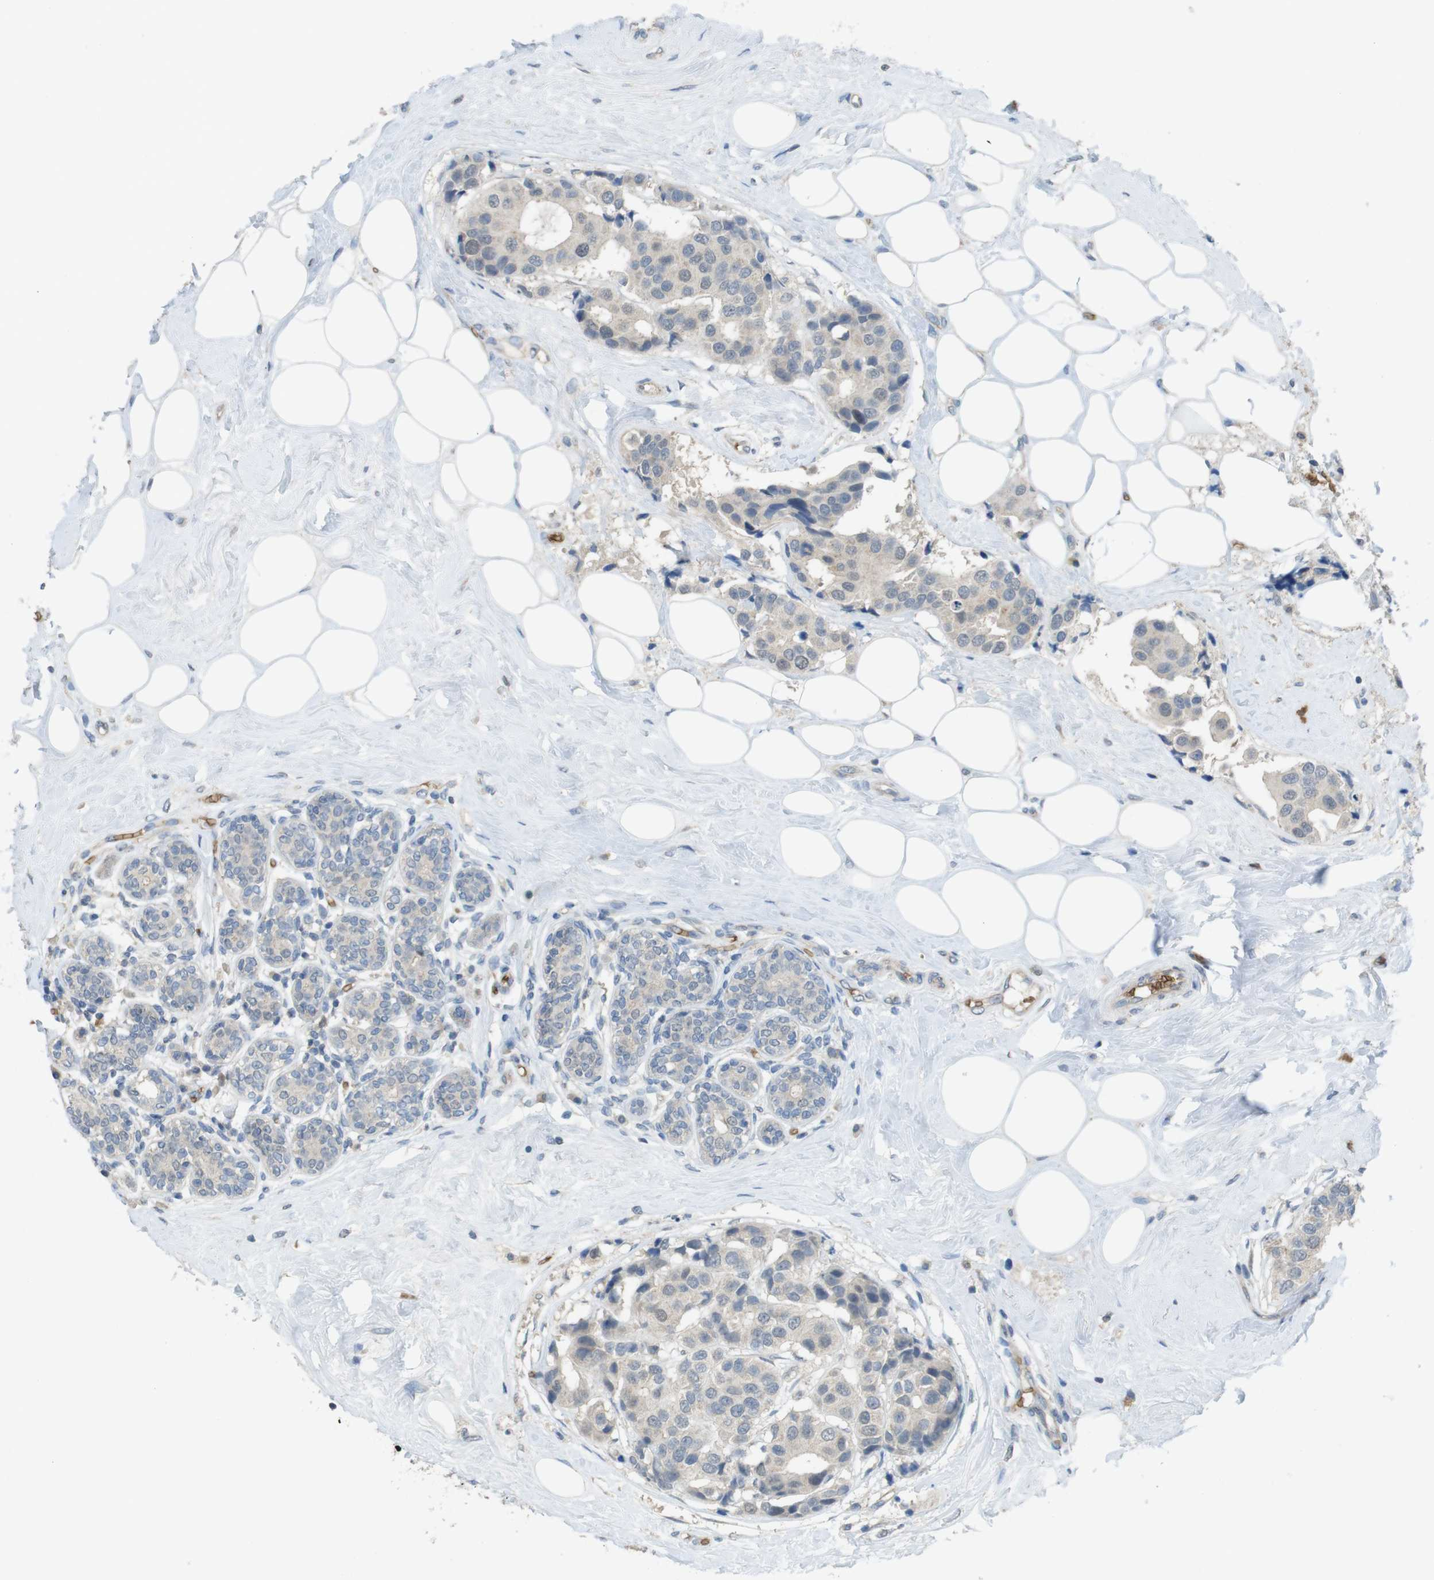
{"staining": {"intensity": "negative", "quantity": "none", "location": "none"}, "tissue": "breast cancer", "cell_type": "Tumor cells", "image_type": "cancer", "snomed": [{"axis": "morphology", "description": "Normal tissue, NOS"}, {"axis": "morphology", "description": "Duct carcinoma"}, {"axis": "topography", "description": "Breast"}], "caption": "IHC of breast cancer demonstrates no expression in tumor cells.", "gene": "GYPA", "patient": {"sex": "female", "age": 39}}